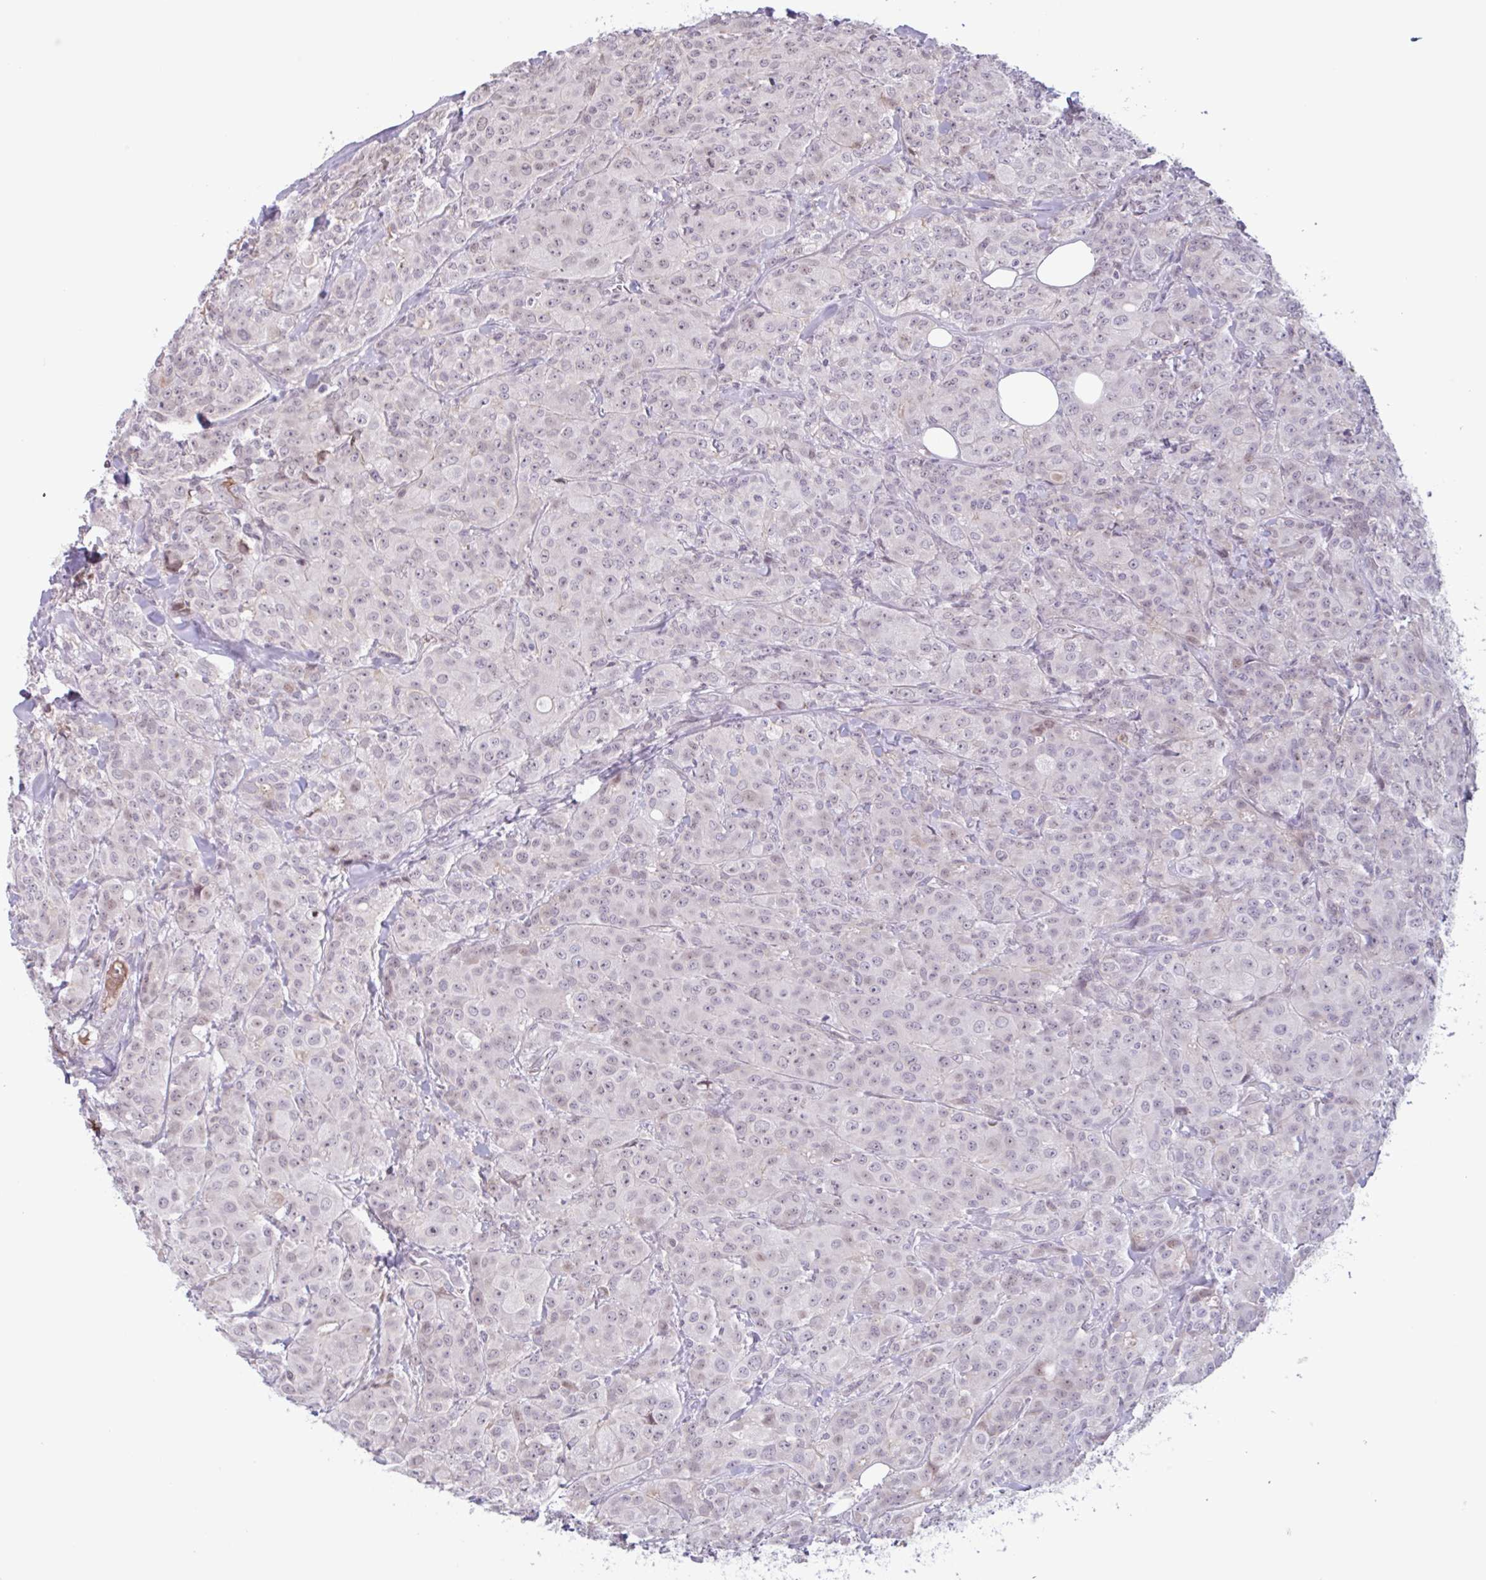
{"staining": {"intensity": "weak", "quantity": ">75%", "location": "nuclear"}, "tissue": "breast cancer", "cell_type": "Tumor cells", "image_type": "cancer", "snomed": [{"axis": "morphology", "description": "Normal tissue, NOS"}, {"axis": "morphology", "description": "Duct carcinoma"}, {"axis": "topography", "description": "Breast"}], "caption": "Immunohistochemical staining of human breast intraductal carcinoma demonstrates low levels of weak nuclear protein positivity in about >75% of tumor cells. (Brightfield microscopy of DAB IHC at high magnification).", "gene": "TAF1D", "patient": {"sex": "female", "age": 43}}